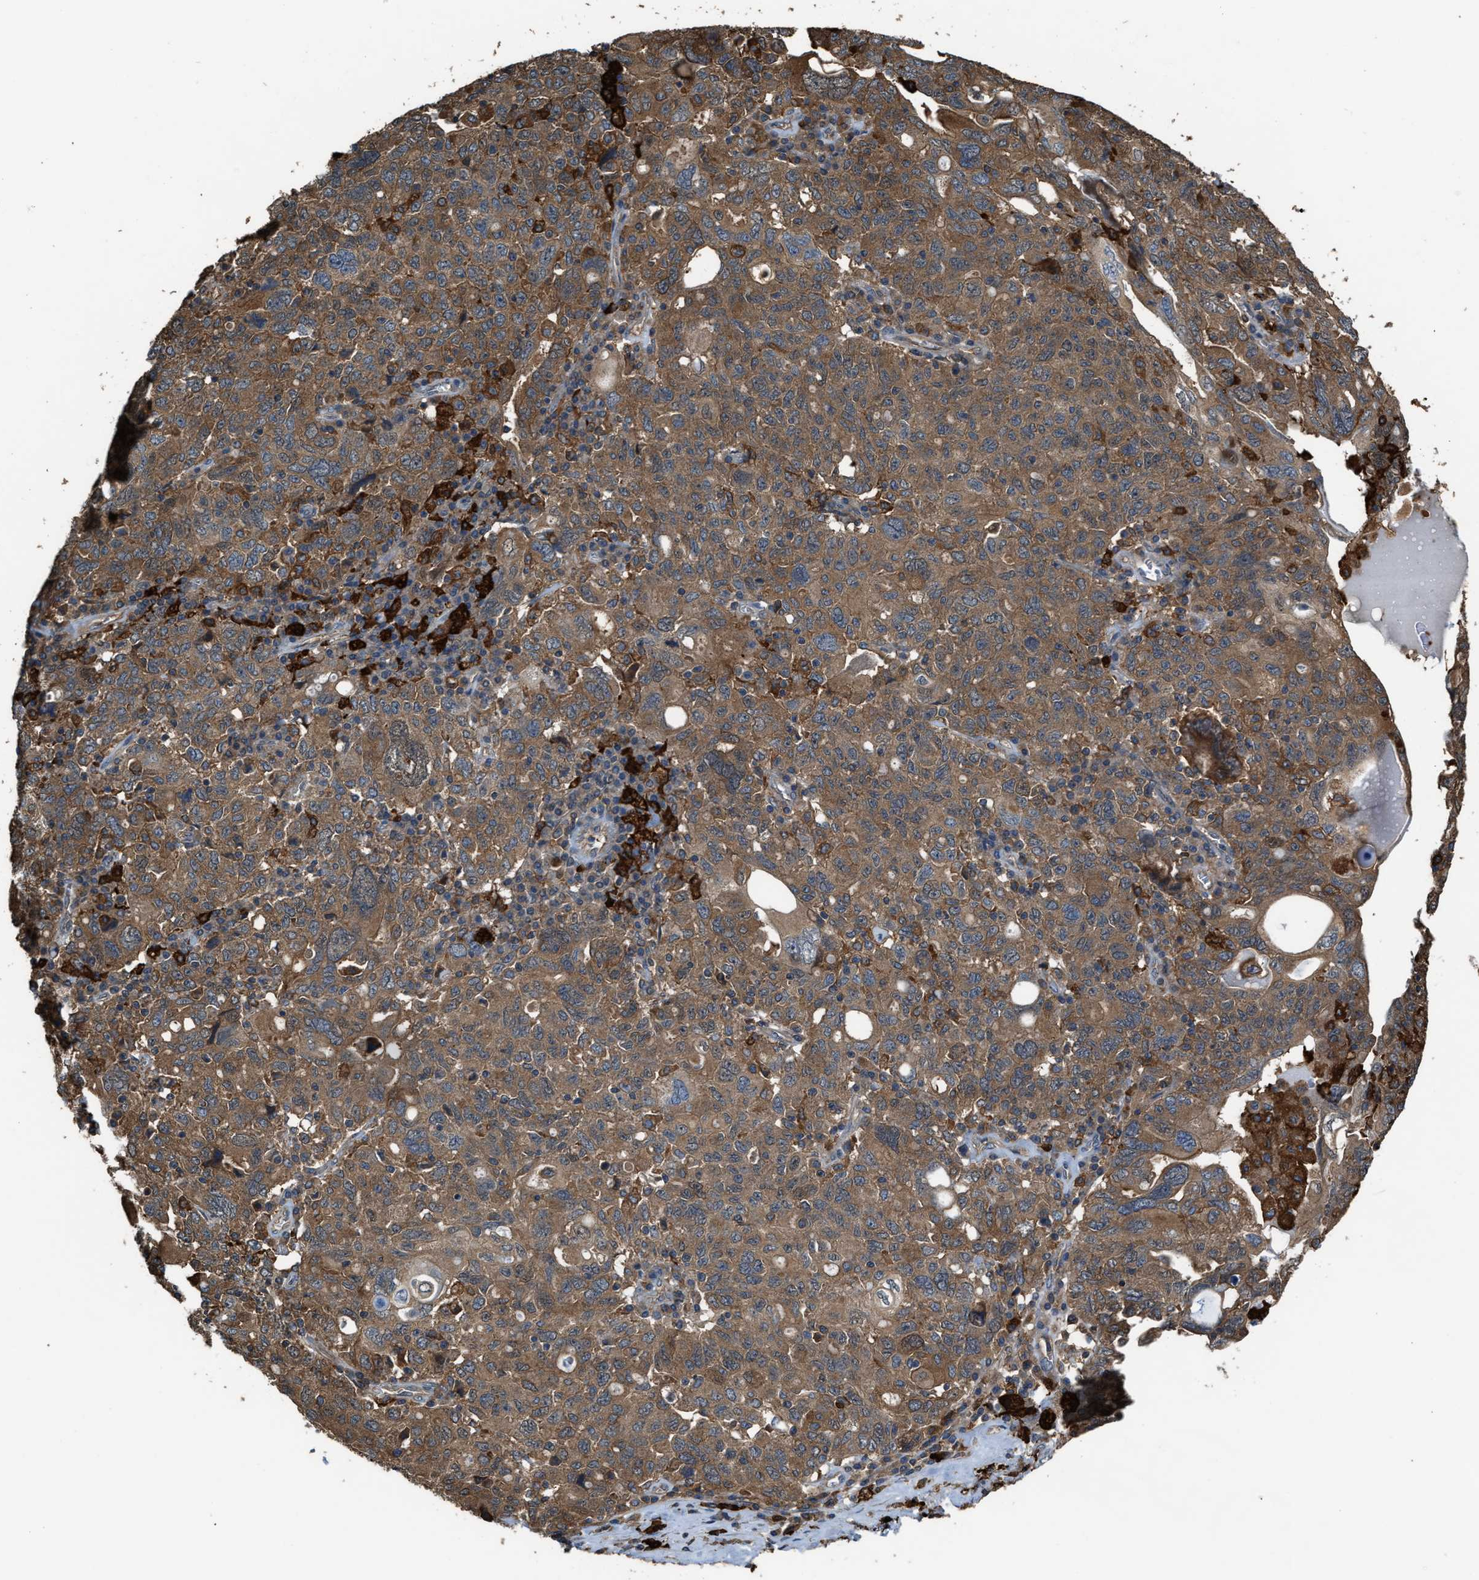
{"staining": {"intensity": "moderate", "quantity": ">75%", "location": "cytoplasmic/membranous"}, "tissue": "ovarian cancer", "cell_type": "Tumor cells", "image_type": "cancer", "snomed": [{"axis": "morphology", "description": "Carcinoma, endometroid"}, {"axis": "topography", "description": "Ovary"}], "caption": "Ovarian endometroid carcinoma tissue demonstrates moderate cytoplasmic/membranous positivity in about >75% of tumor cells, visualized by immunohistochemistry.", "gene": "ATIC", "patient": {"sex": "female", "age": 62}}